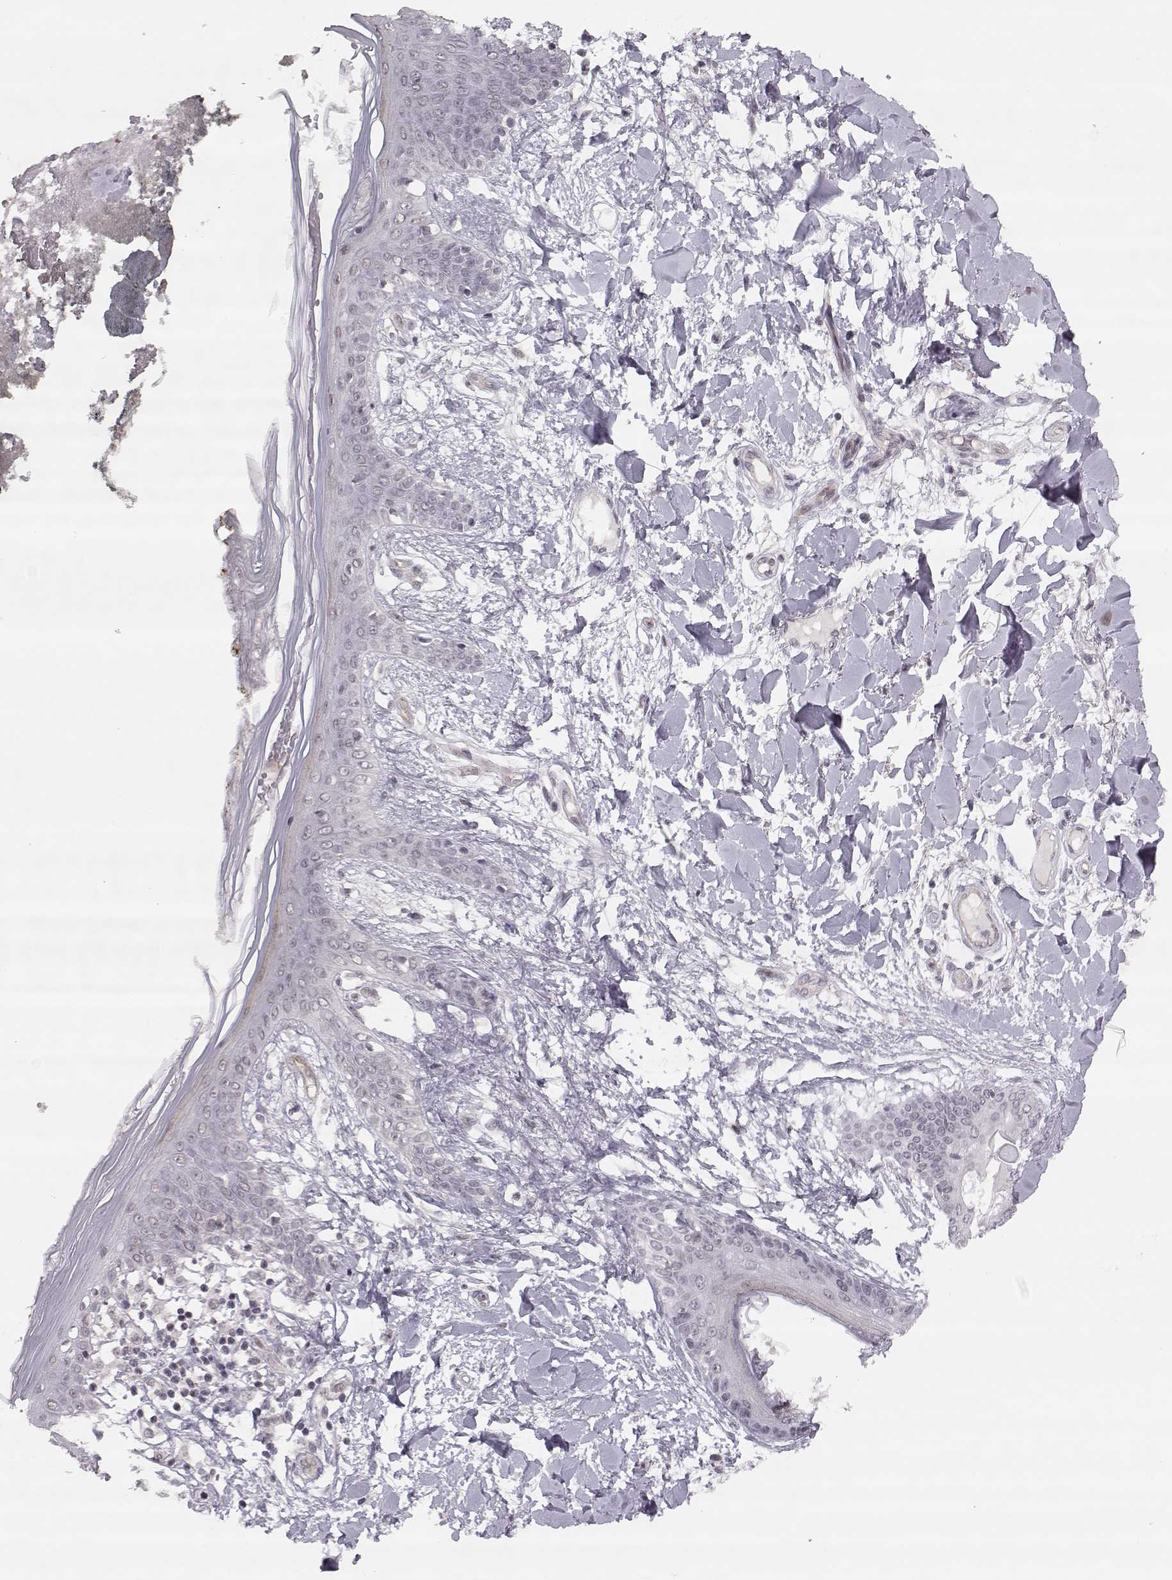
{"staining": {"intensity": "negative", "quantity": "none", "location": "none"}, "tissue": "skin", "cell_type": "Fibroblasts", "image_type": "normal", "snomed": [{"axis": "morphology", "description": "Normal tissue, NOS"}, {"axis": "topography", "description": "Skin"}], "caption": "This is an immunohistochemistry (IHC) photomicrograph of benign human skin. There is no staining in fibroblasts.", "gene": "KIF13B", "patient": {"sex": "female", "age": 34}}